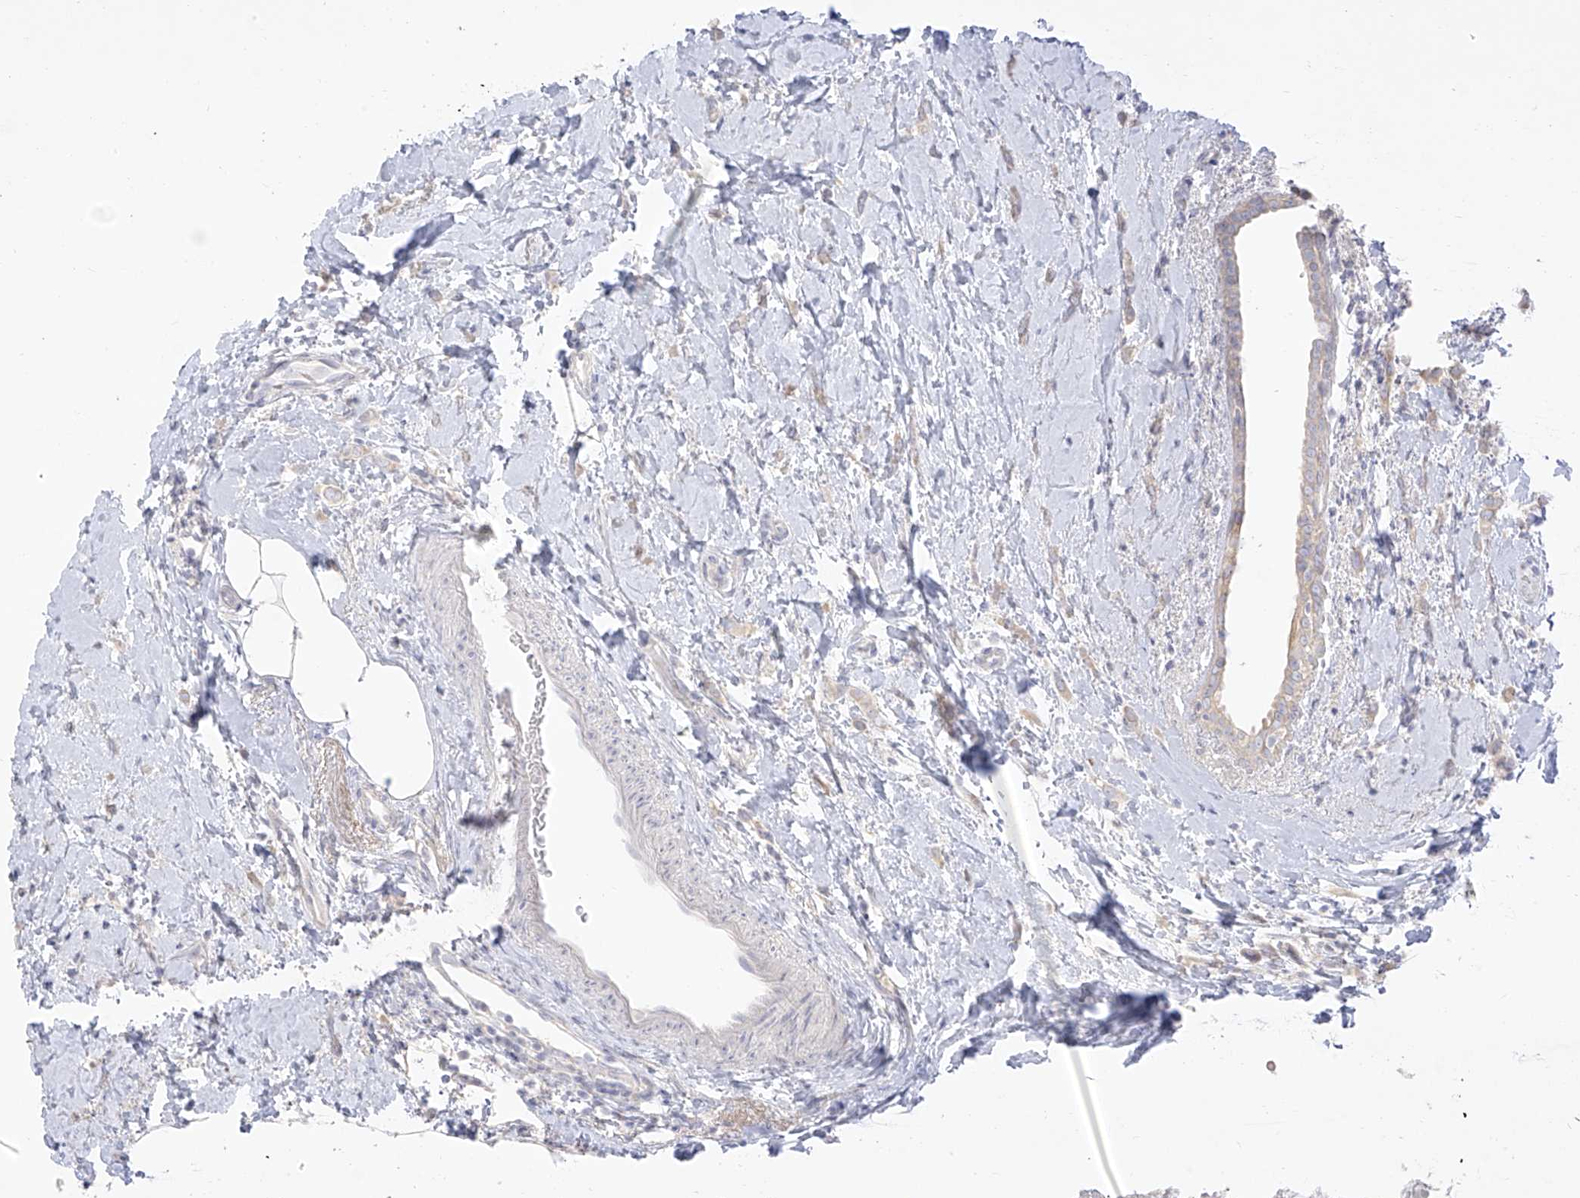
{"staining": {"intensity": "negative", "quantity": "none", "location": "none"}, "tissue": "breast cancer", "cell_type": "Tumor cells", "image_type": "cancer", "snomed": [{"axis": "morphology", "description": "Lobular carcinoma"}, {"axis": "topography", "description": "Breast"}], "caption": "Tumor cells are negative for brown protein staining in breast cancer. (DAB IHC with hematoxylin counter stain).", "gene": "ARHGEF40", "patient": {"sex": "female", "age": 47}}